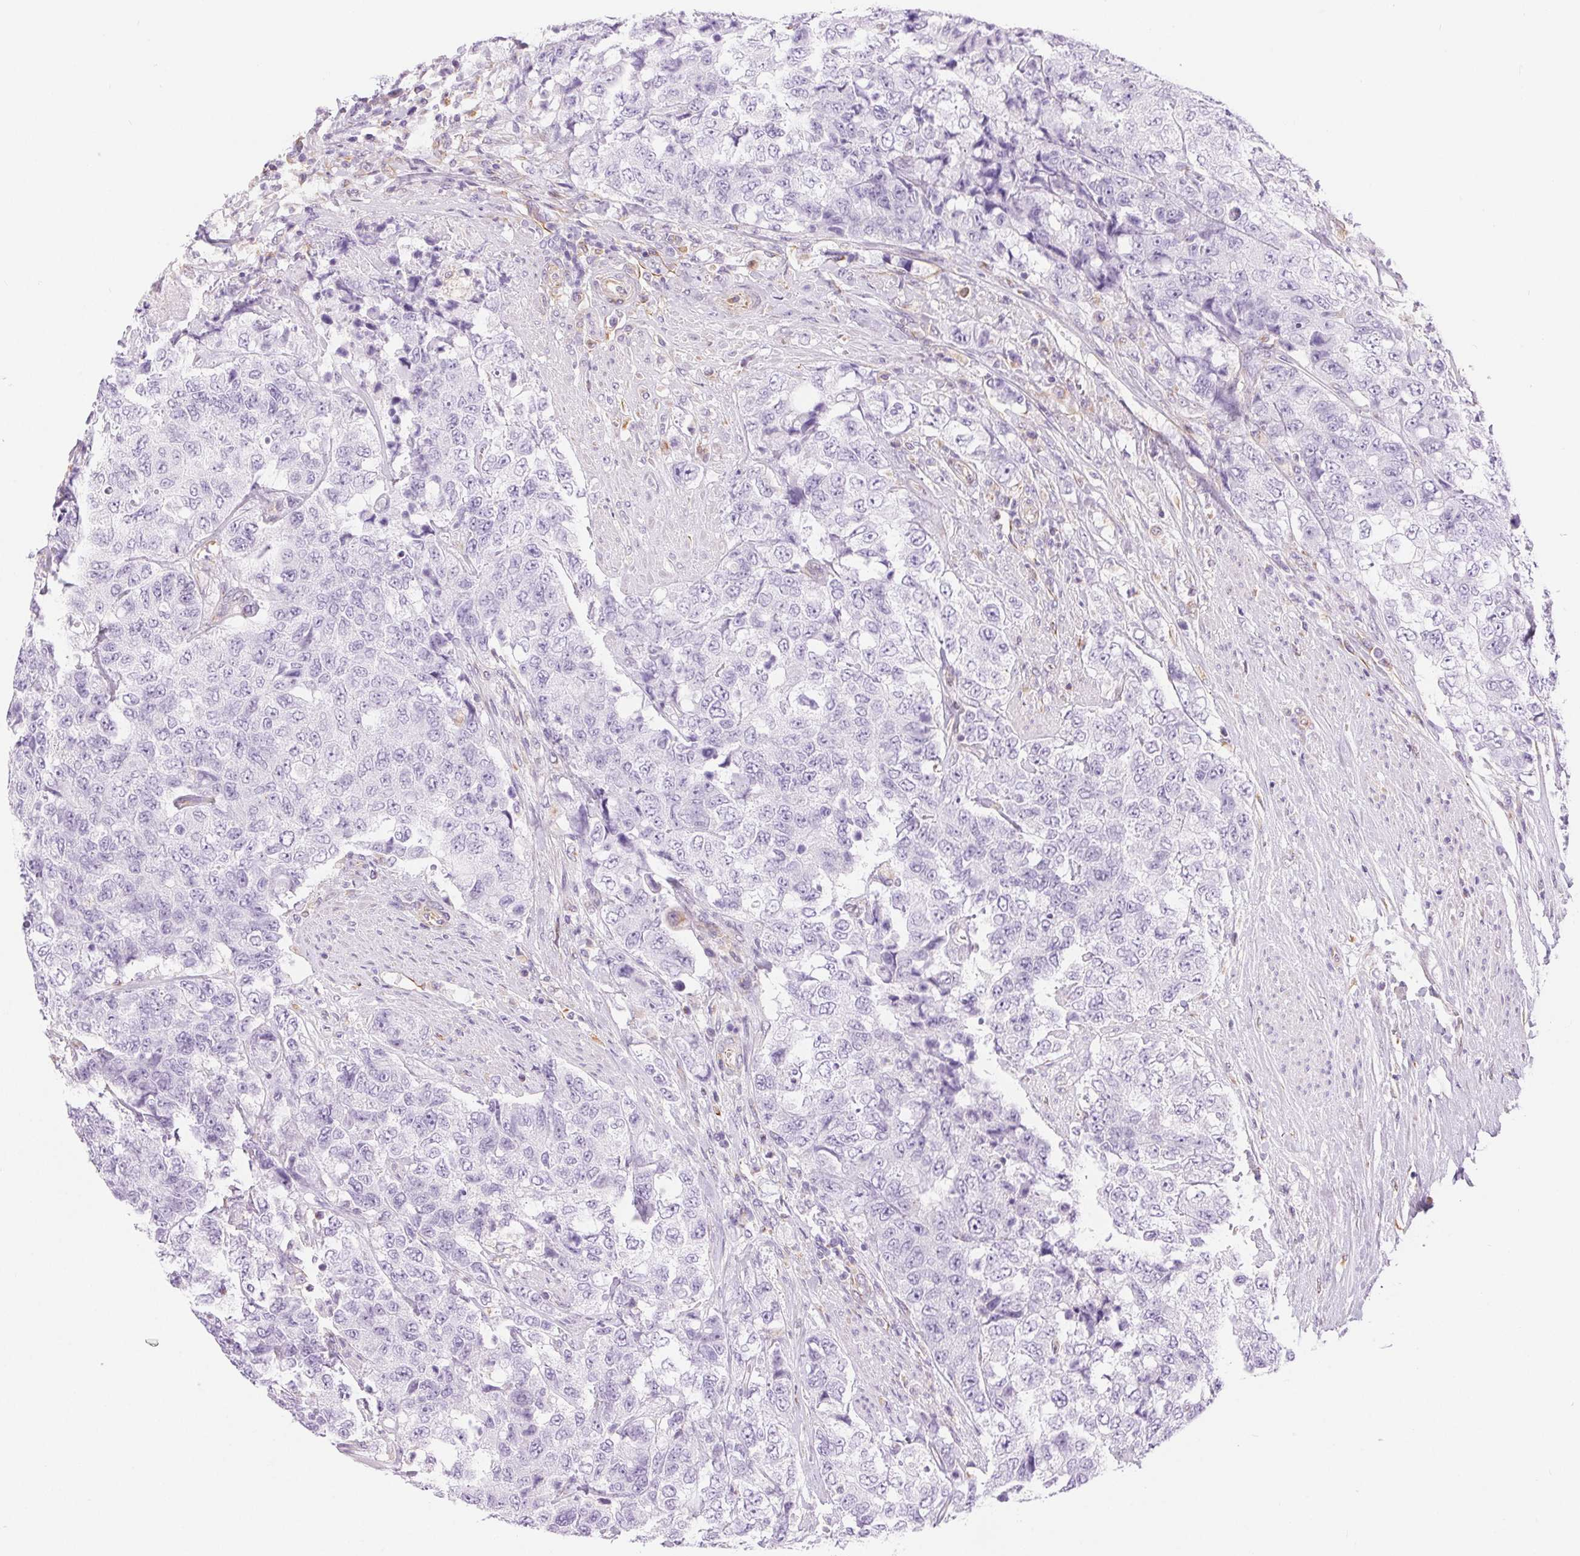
{"staining": {"intensity": "negative", "quantity": "none", "location": "none"}, "tissue": "urothelial cancer", "cell_type": "Tumor cells", "image_type": "cancer", "snomed": [{"axis": "morphology", "description": "Urothelial carcinoma, High grade"}, {"axis": "topography", "description": "Urinary bladder"}], "caption": "Immunohistochemistry (IHC) photomicrograph of neoplastic tissue: human urothelial cancer stained with DAB exhibits no significant protein staining in tumor cells.", "gene": "GFAP", "patient": {"sex": "female", "age": 78}}